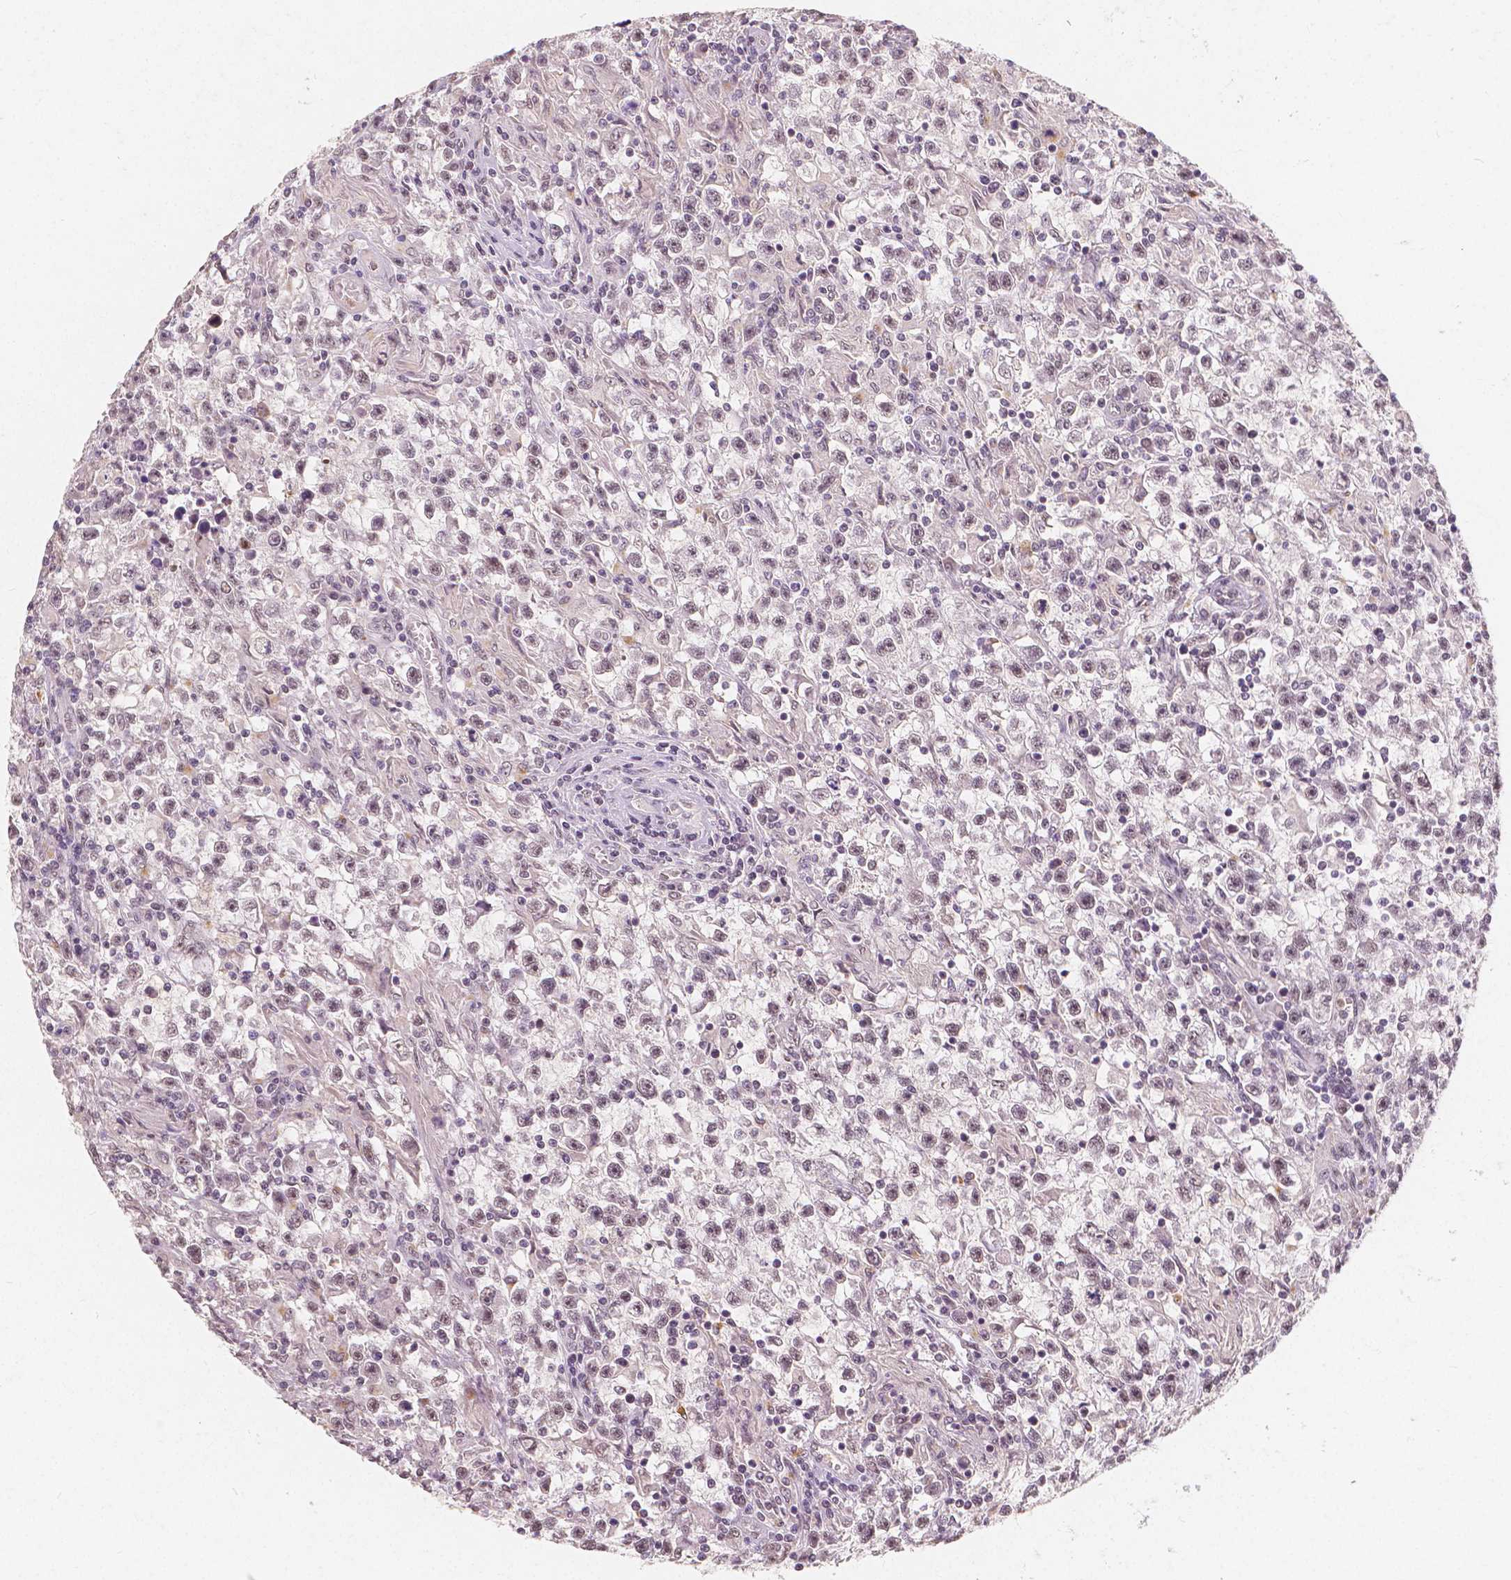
{"staining": {"intensity": "weak", "quantity": "25%-75%", "location": "nuclear"}, "tissue": "testis cancer", "cell_type": "Tumor cells", "image_type": "cancer", "snomed": [{"axis": "morphology", "description": "Seminoma, NOS"}, {"axis": "topography", "description": "Testis"}], "caption": "Approximately 25%-75% of tumor cells in testis cancer reveal weak nuclear protein staining as visualized by brown immunohistochemical staining.", "gene": "NOLC1", "patient": {"sex": "male", "age": 31}}